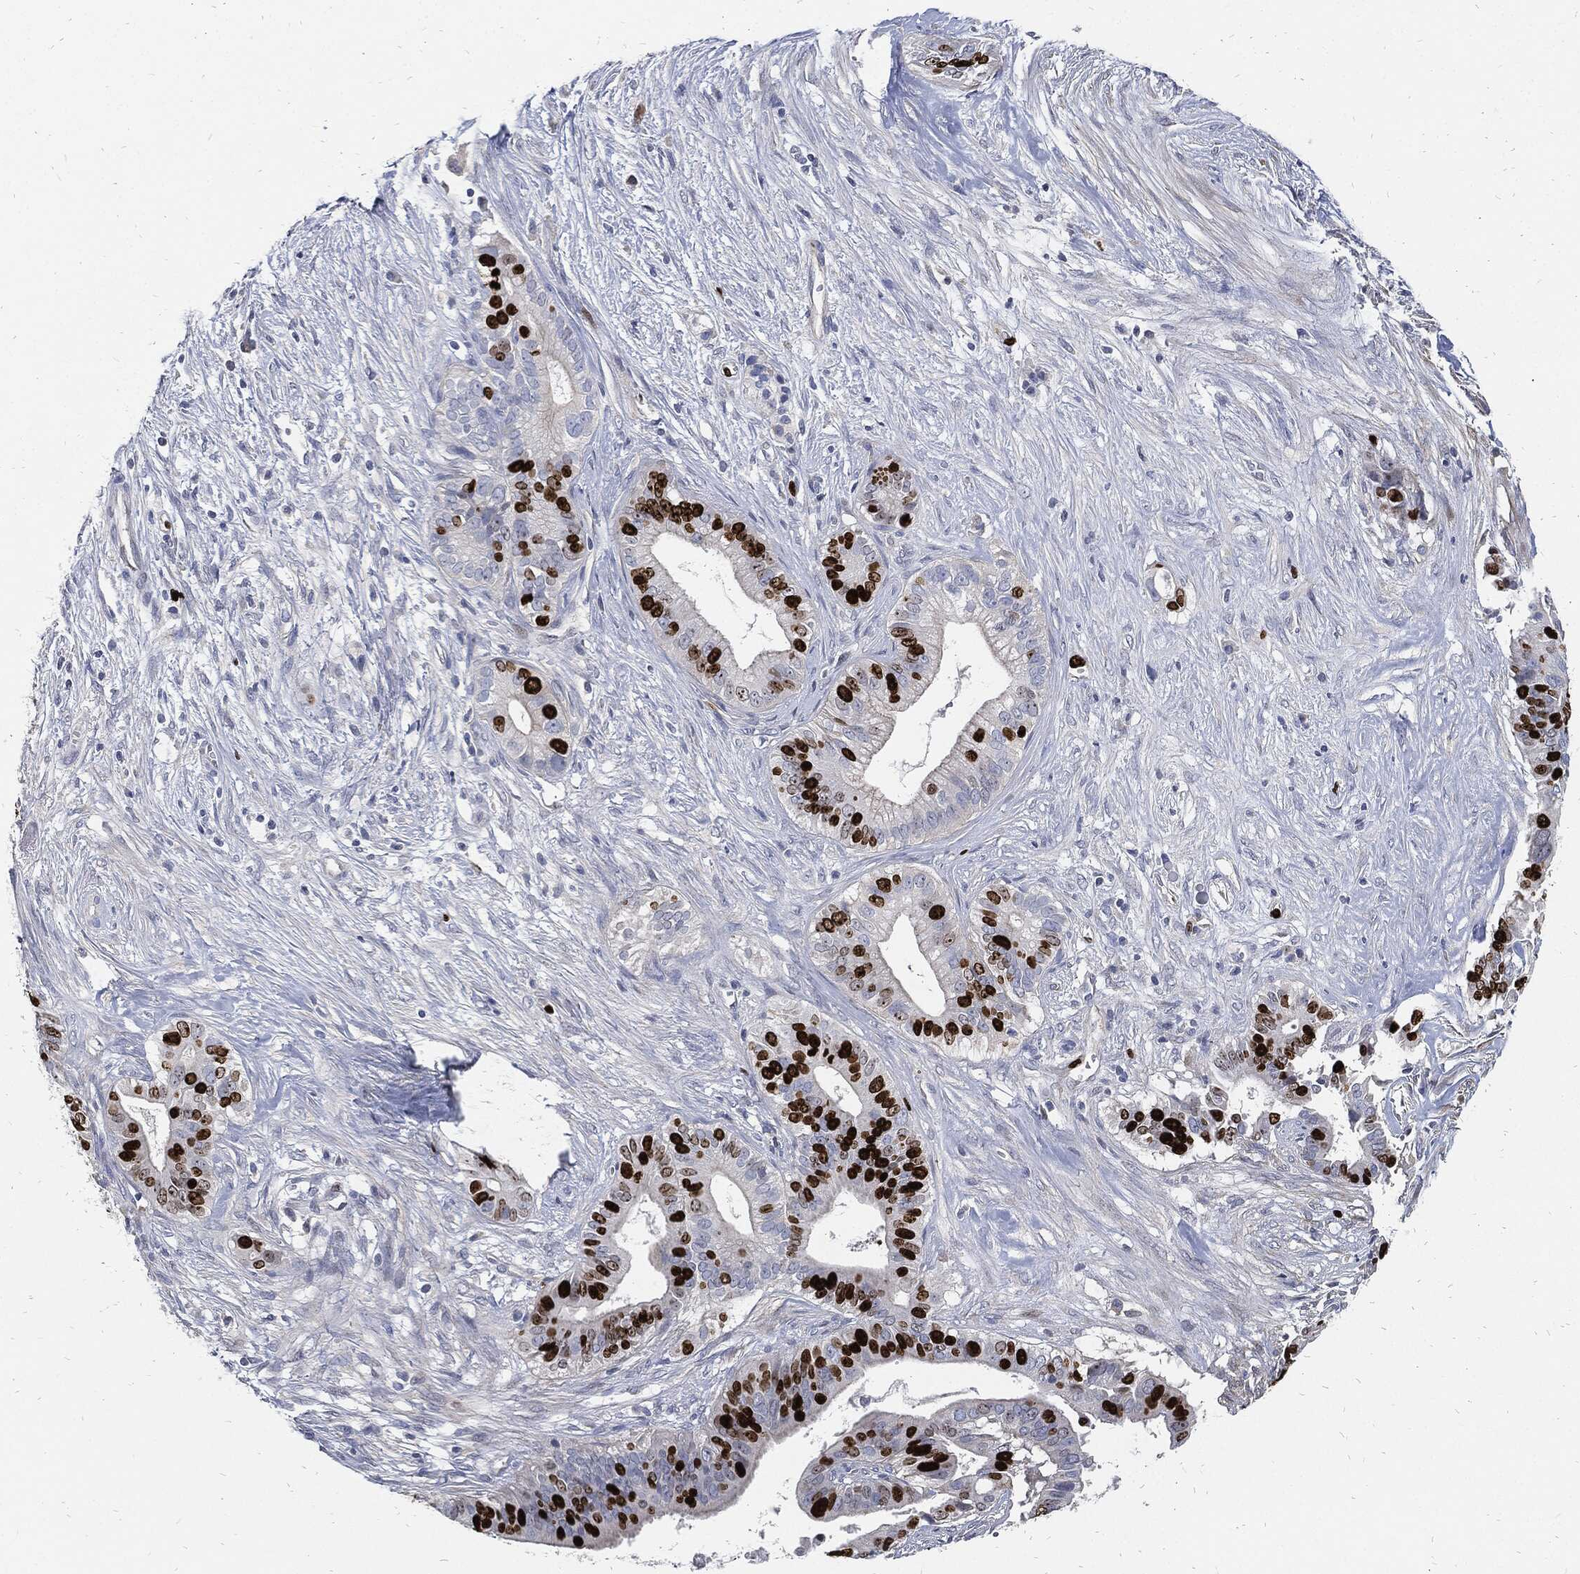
{"staining": {"intensity": "strong", "quantity": "25%-75%", "location": "nuclear"}, "tissue": "pancreatic cancer", "cell_type": "Tumor cells", "image_type": "cancer", "snomed": [{"axis": "morphology", "description": "Adenocarcinoma, NOS"}, {"axis": "topography", "description": "Pancreas"}], "caption": "Strong nuclear protein staining is identified in about 25%-75% of tumor cells in pancreatic adenocarcinoma.", "gene": "MKI67", "patient": {"sex": "male", "age": 61}}